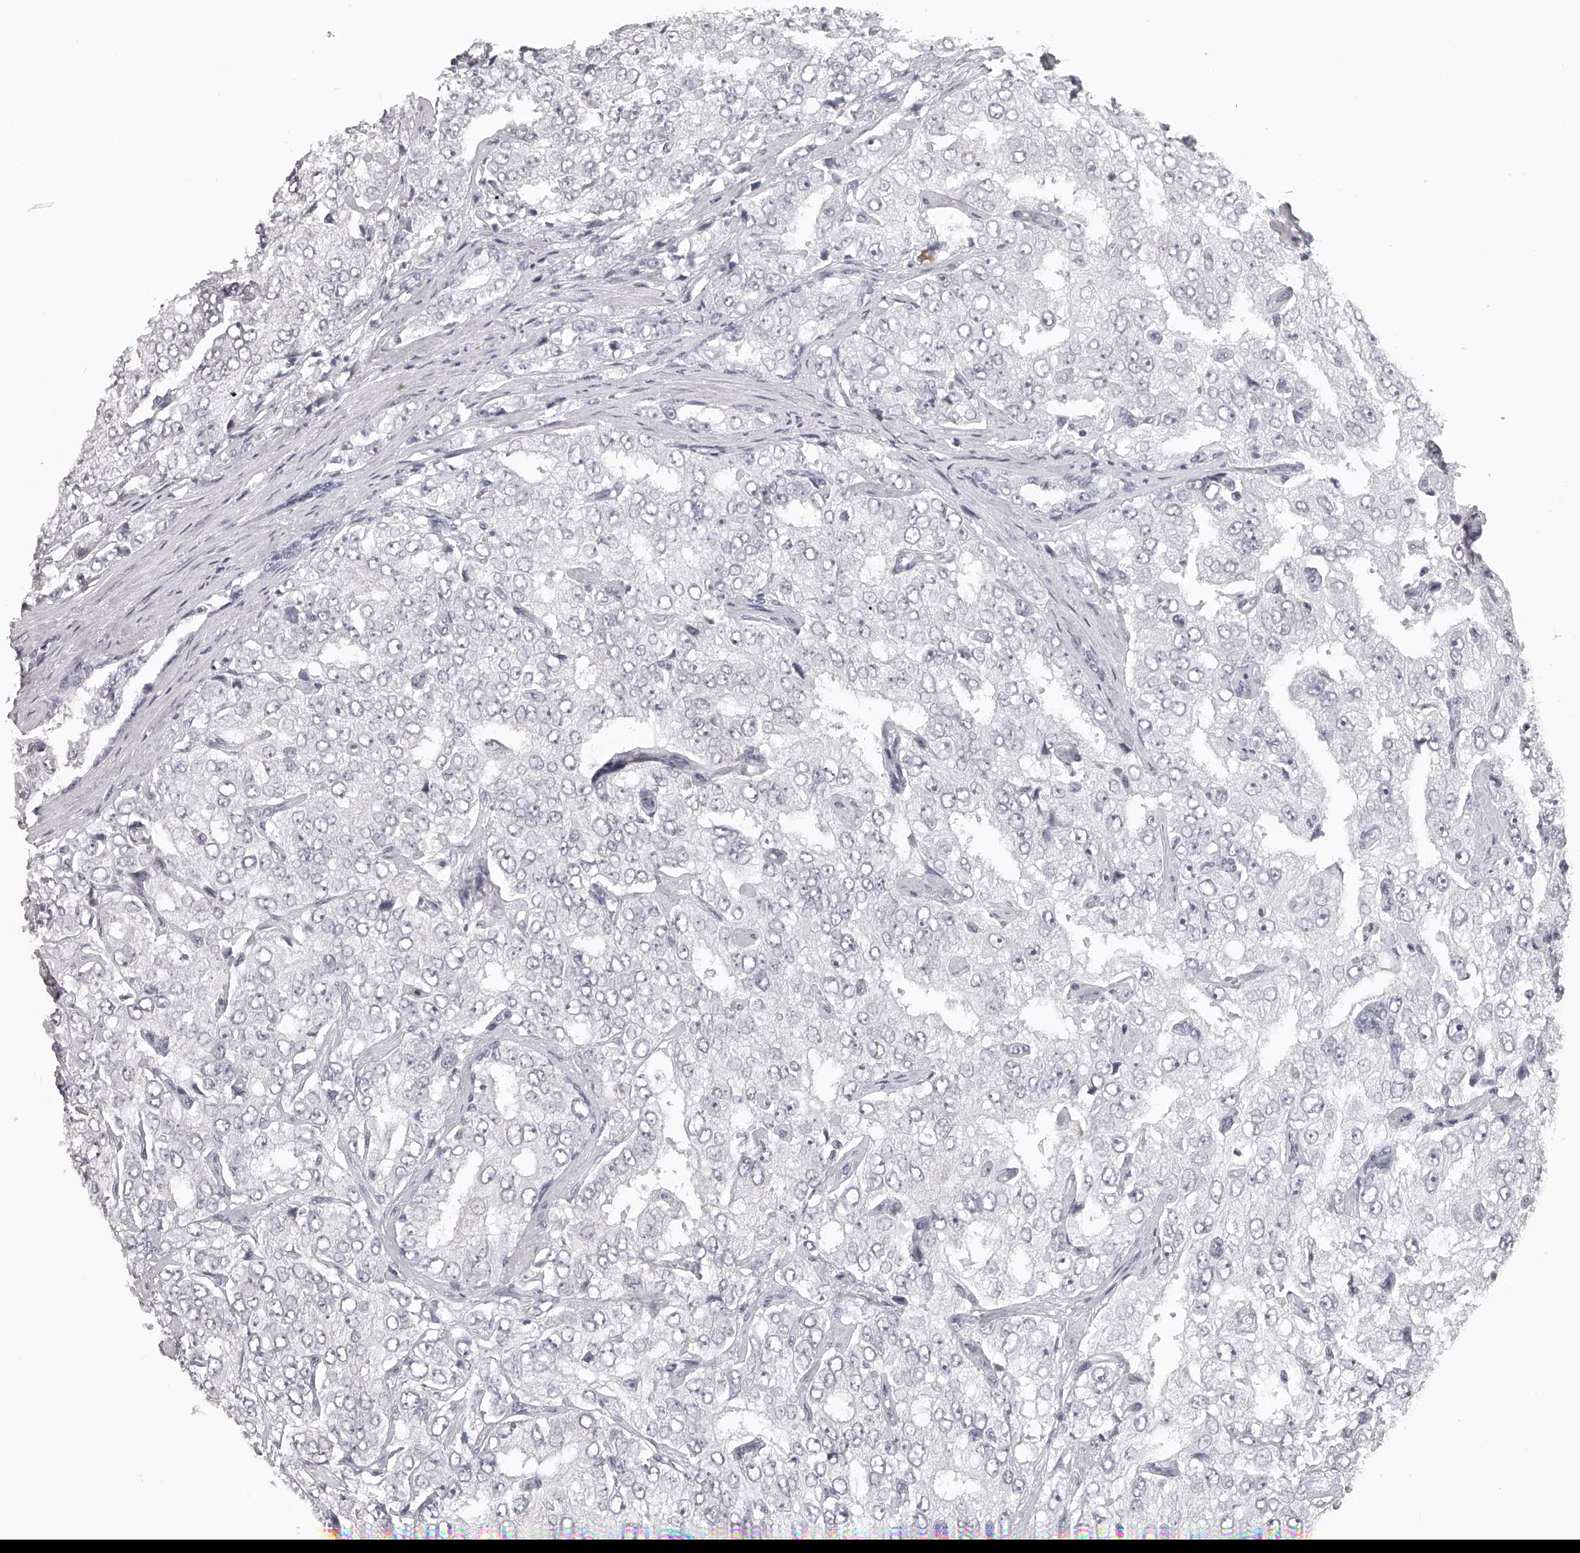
{"staining": {"intensity": "weak", "quantity": "<25%", "location": "cytoplasmic/membranous"}, "tissue": "prostate cancer", "cell_type": "Tumor cells", "image_type": "cancer", "snomed": [{"axis": "morphology", "description": "Adenocarcinoma, High grade"}, {"axis": "topography", "description": "Prostate"}], "caption": "This histopathology image is of prostate high-grade adenocarcinoma stained with IHC to label a protein in brown with the nuclei are counter-stained blue. There is no positivity in tumor cells.", "gene": "SEC11C", "patient": {"sex": "male", "age": 58}}